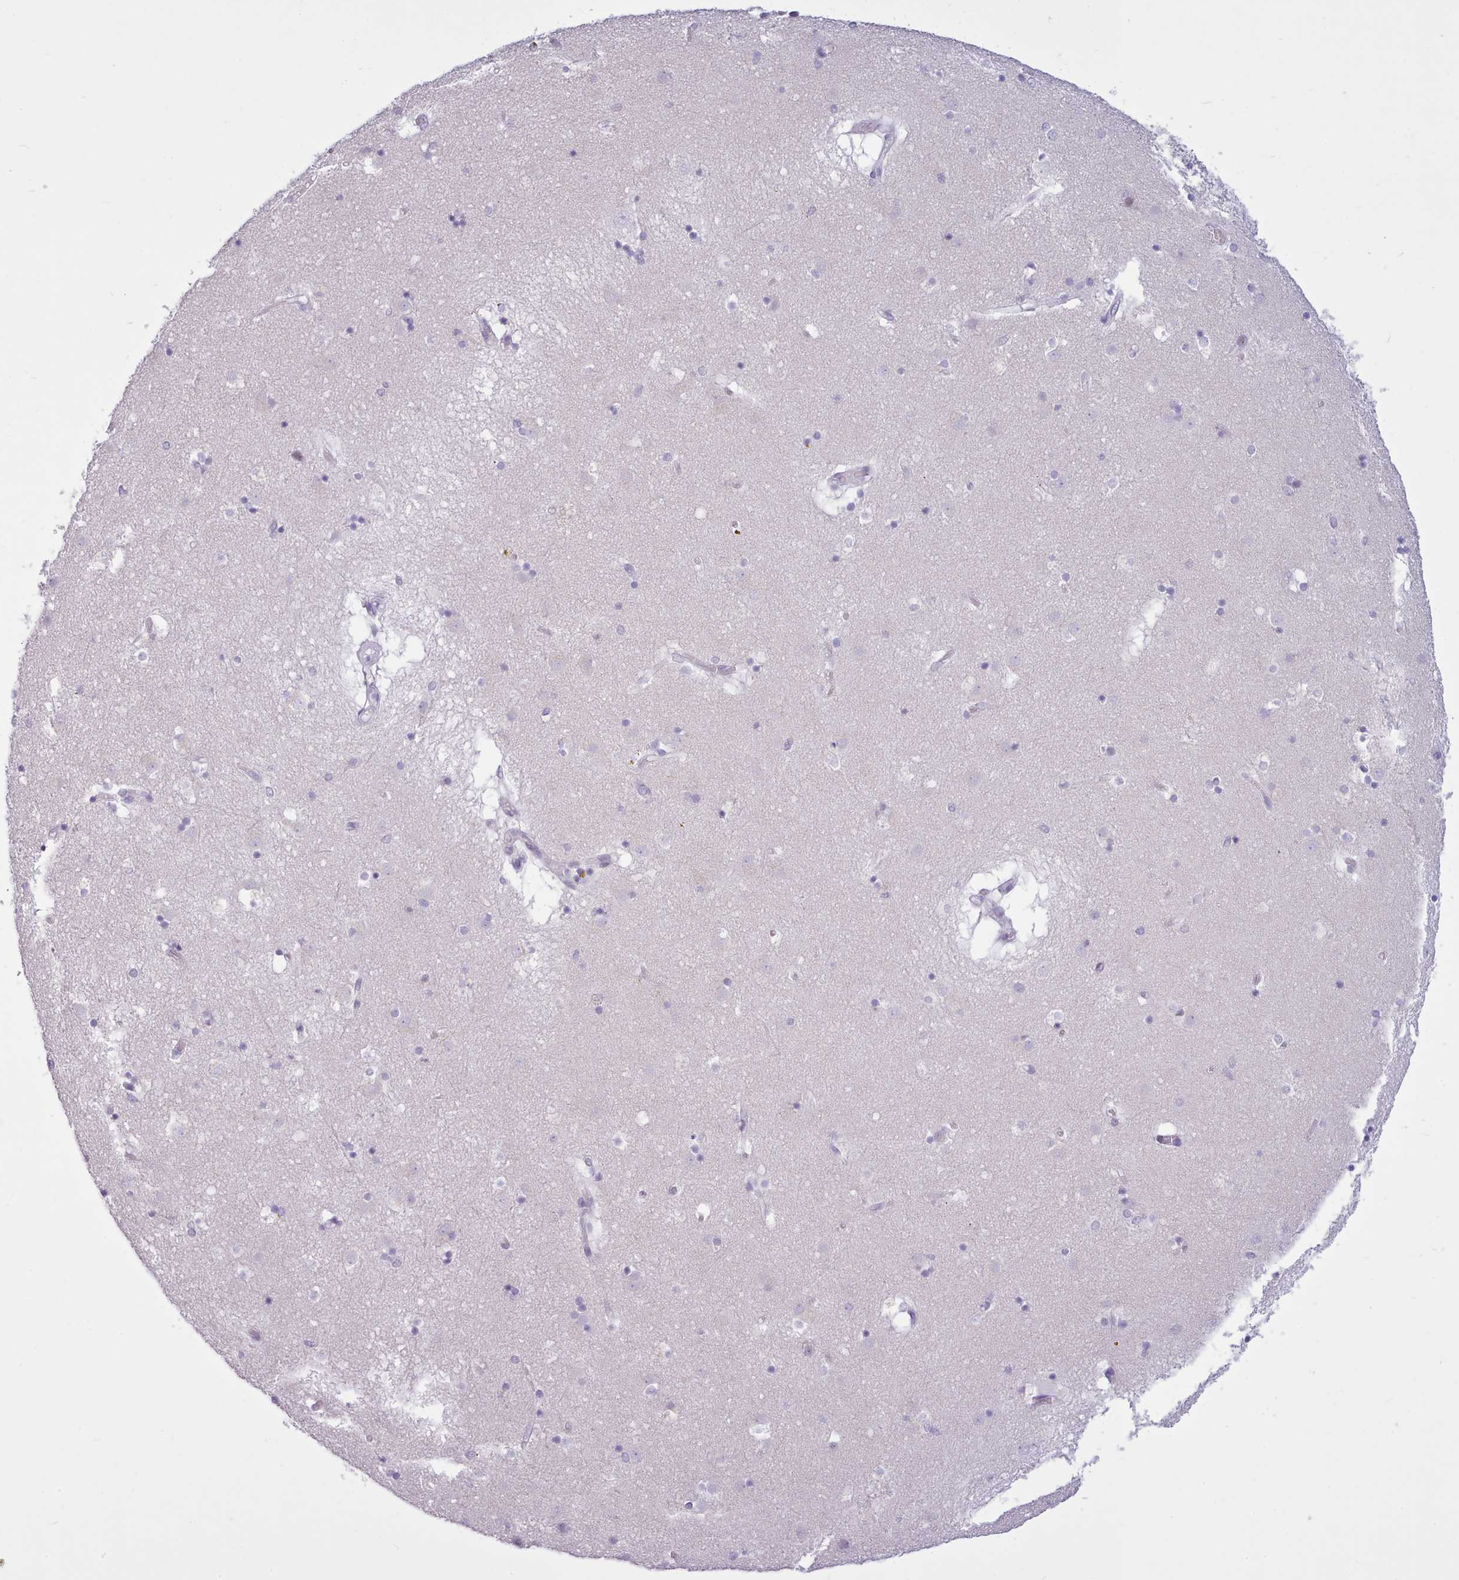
{"staining": {"intensity": "negative", "quantity": "none", "location": "none"}, "tissue": "caudate", "cell_type": "Glial cells", "image_type": "normal", "snomed": [{"axis": "morphology", "description": "Normal tissue, NOS"}, {"axis": "topography", "description": "Lateral ventricle wall"}], "caption": "Image shows no significant protein expression in glial cells of benign caudate. The staining is performed using DAB (3,3'-diaminobenzidine) brown chromogen with nuclei counter-stained in using hematoxylin.", "gene": "FBXO48", "patient": {"sex": "male", "age": 70}}